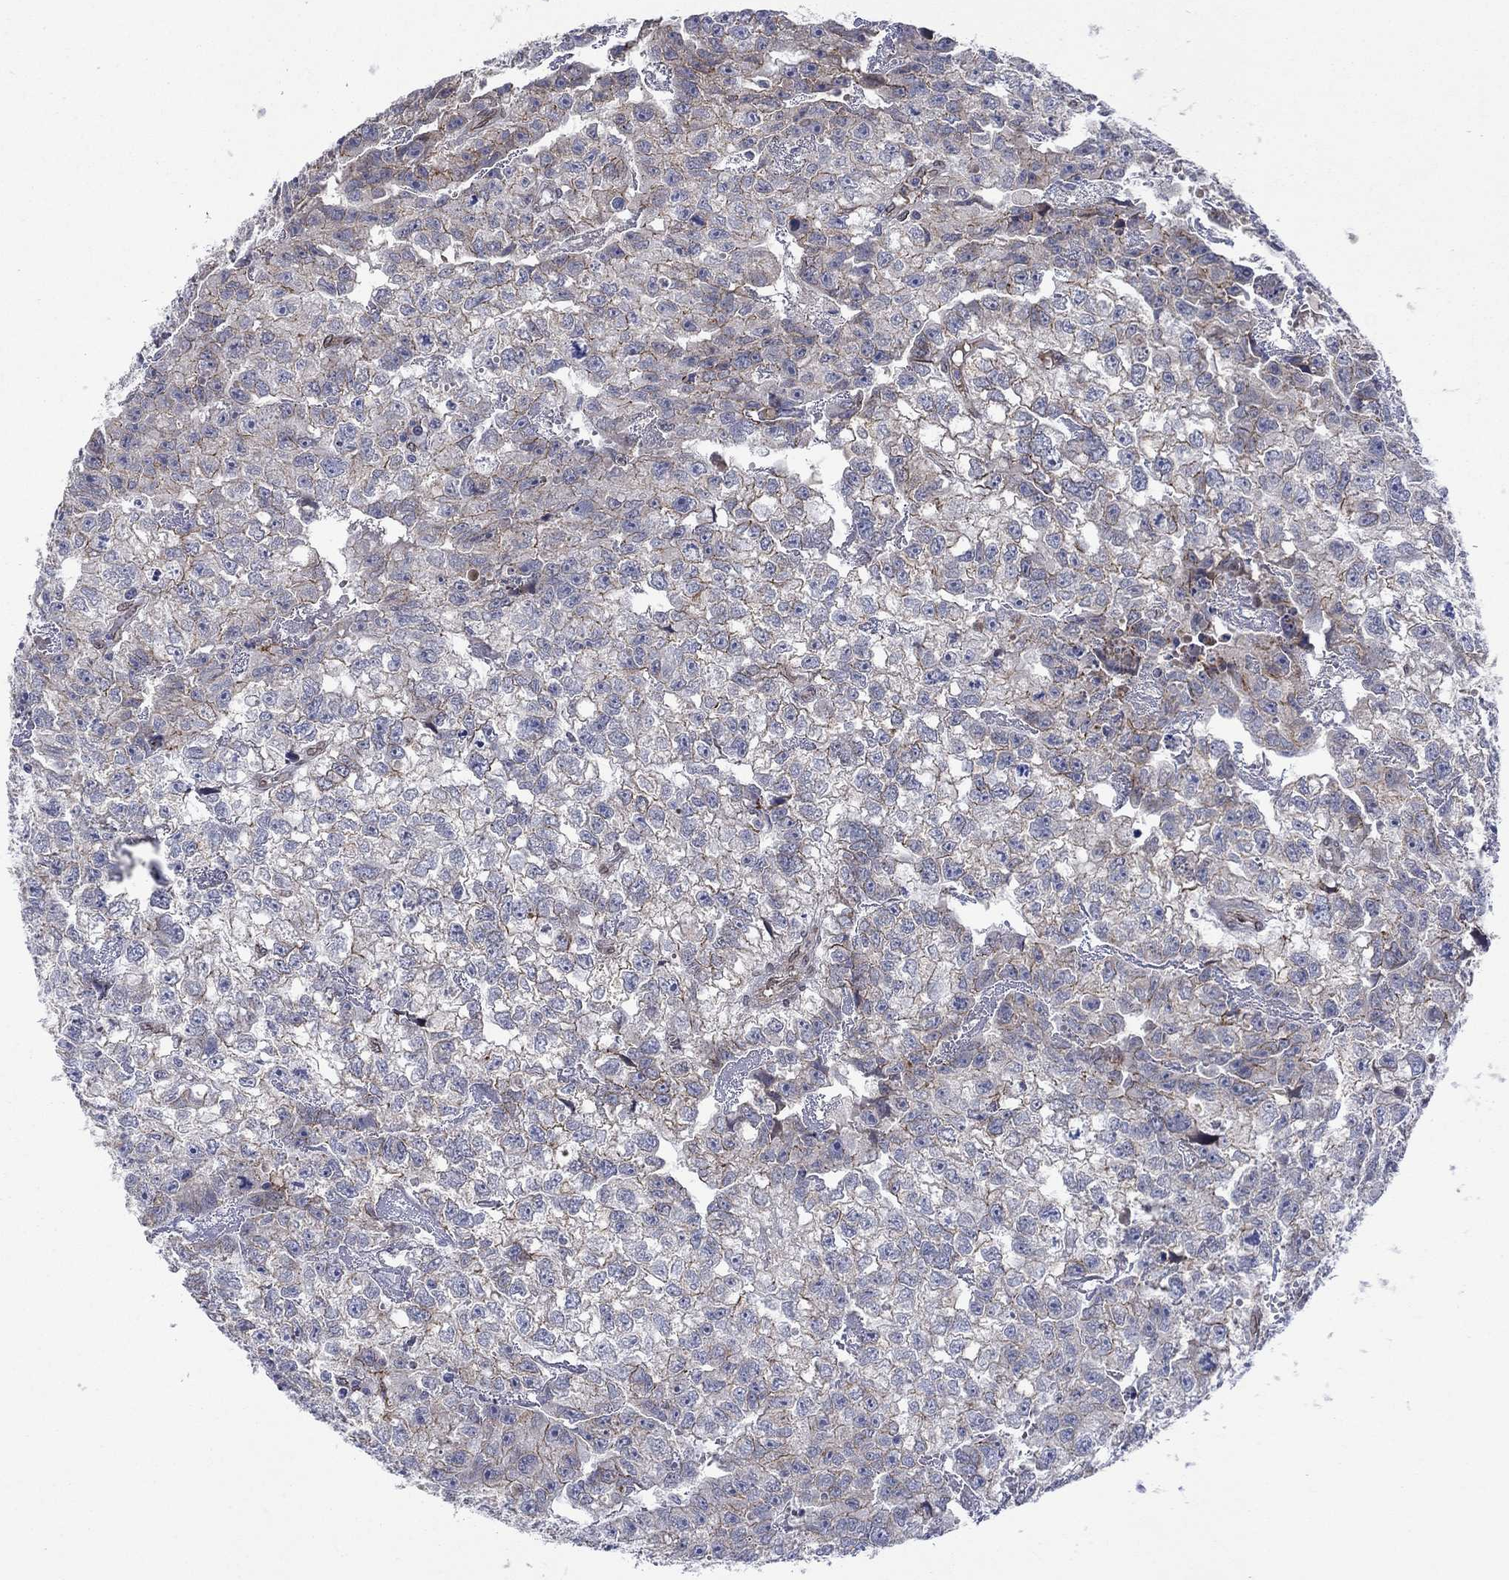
{"staining": {"intensity": "moderate", "quantity": "<25%", "location": "cytoplasmic/membranous"}, "tissue": "testis cancer", "cell_type": "Tumor cells", "image_type": "cancer", "snomed": [{"axis": "morphology", "description": "Carcinoma, Embryonal, NOS"}, {"axis": "morphology", "description": "Teratoma, malignant, NOS"}, {"axis": "topography", "description": "Testis"}], "caption": "DAB (3,3'-diaminobenzidine) immunohistochemical staining of human testis malignant teratoma displays moderate cytoplasmic/membranous protein positivity in approximately <25% of tumor cells.", "gene": "EMC9", "patient": {"sex": "male", "age": 44}}